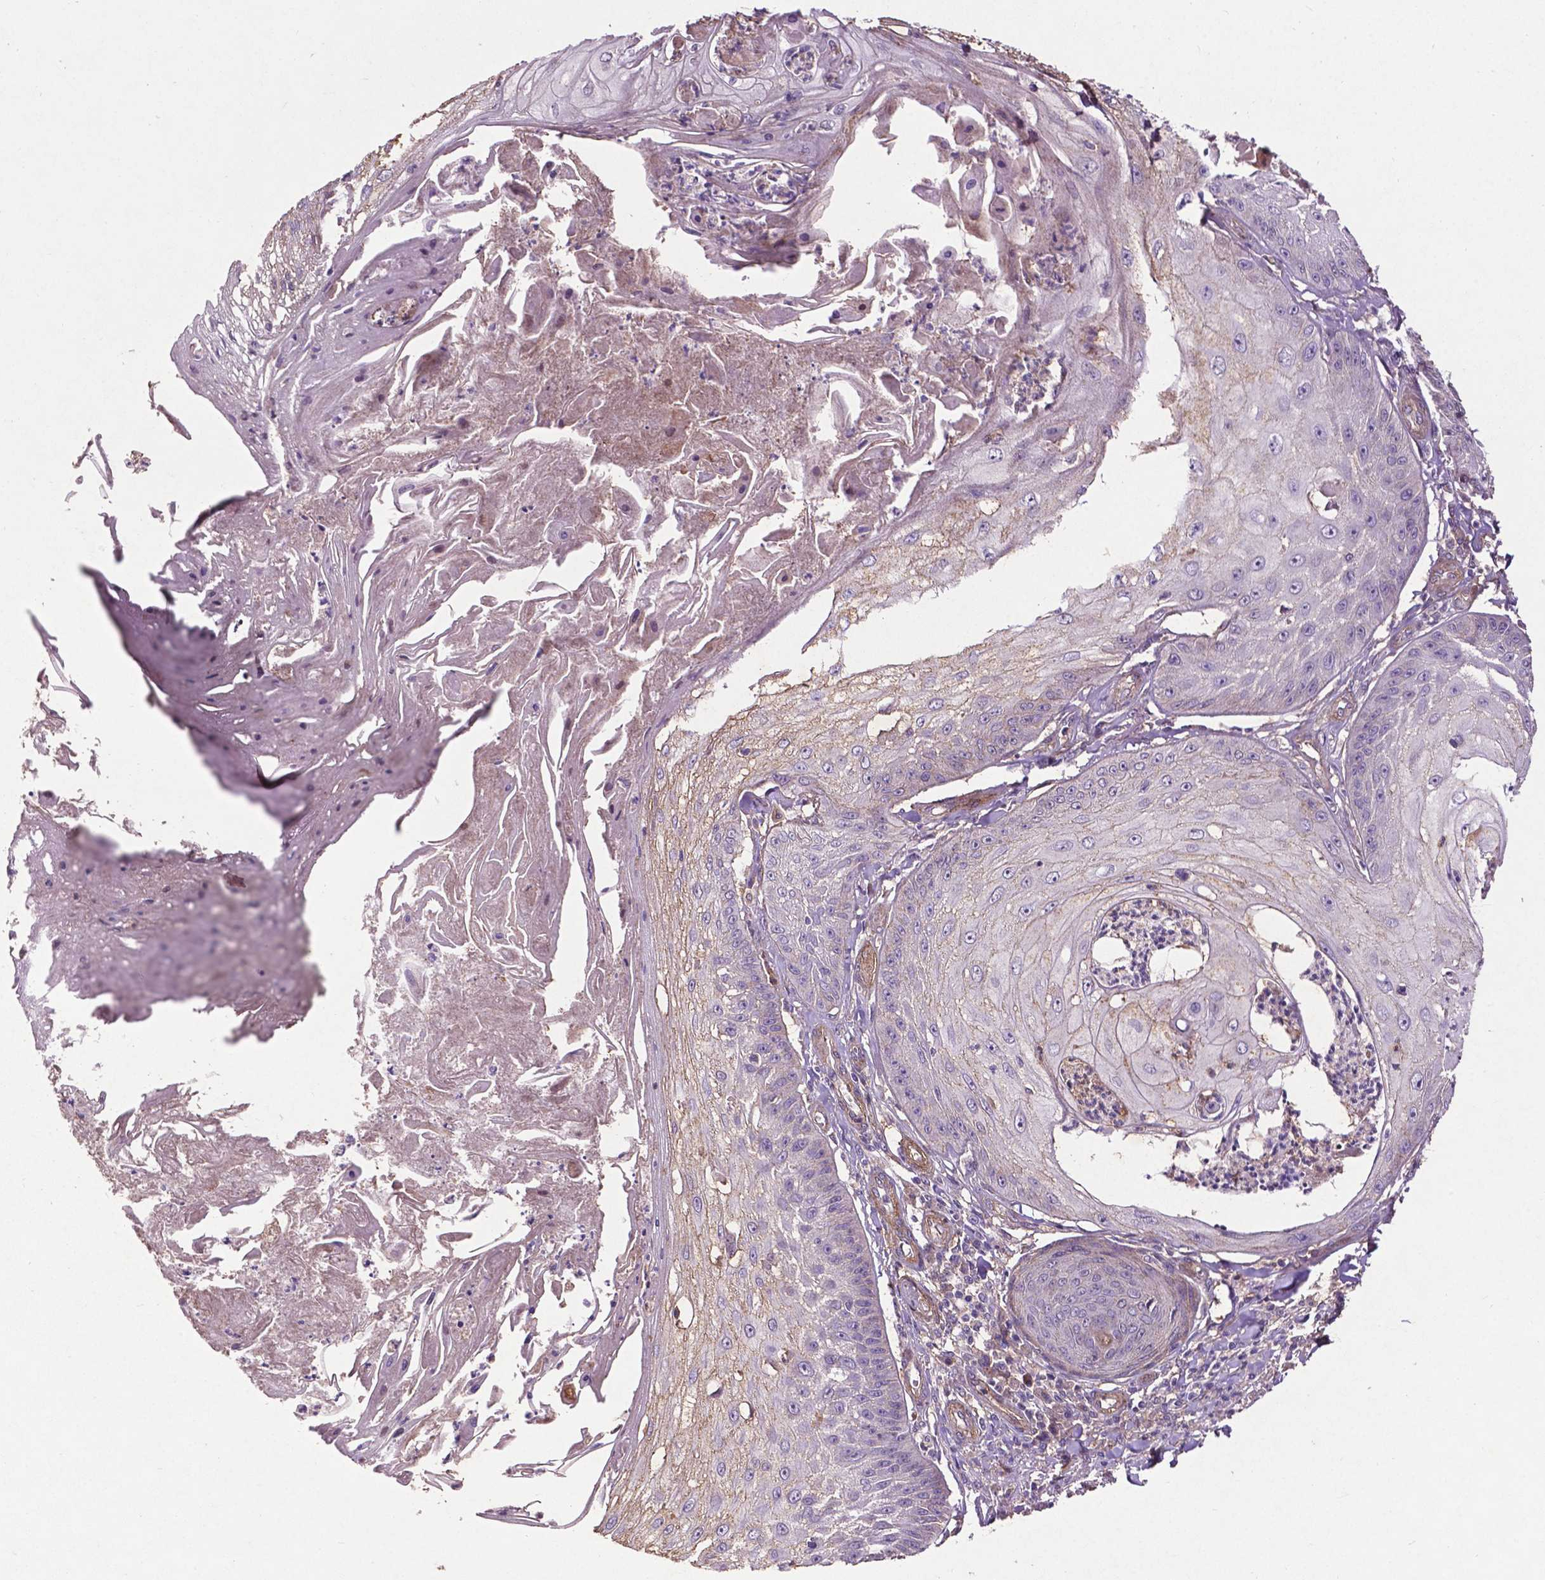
{"staining": {"intensity": "weak", "quantity": "<25%", "location": "cytoplasmic/membranous"}, "tissue": "skin cancer", "cell_type": "Tumor cells", "image_type": "cancer", "snomed": [{"axis": "morphology", "description": "Squamous cell carcinoma, NOS"}, {"axis": "topography", "description": "Skin"}], "caption": "High magnification brightfield microscopy of skin cancer (squamous cell carcinoma) stained with DAB (brown) and counterstained with hematoxylin (blue): tumor cells show no significant staining.", "gene": "RRAS", "patient": {"sex": "male", "age": 70}}